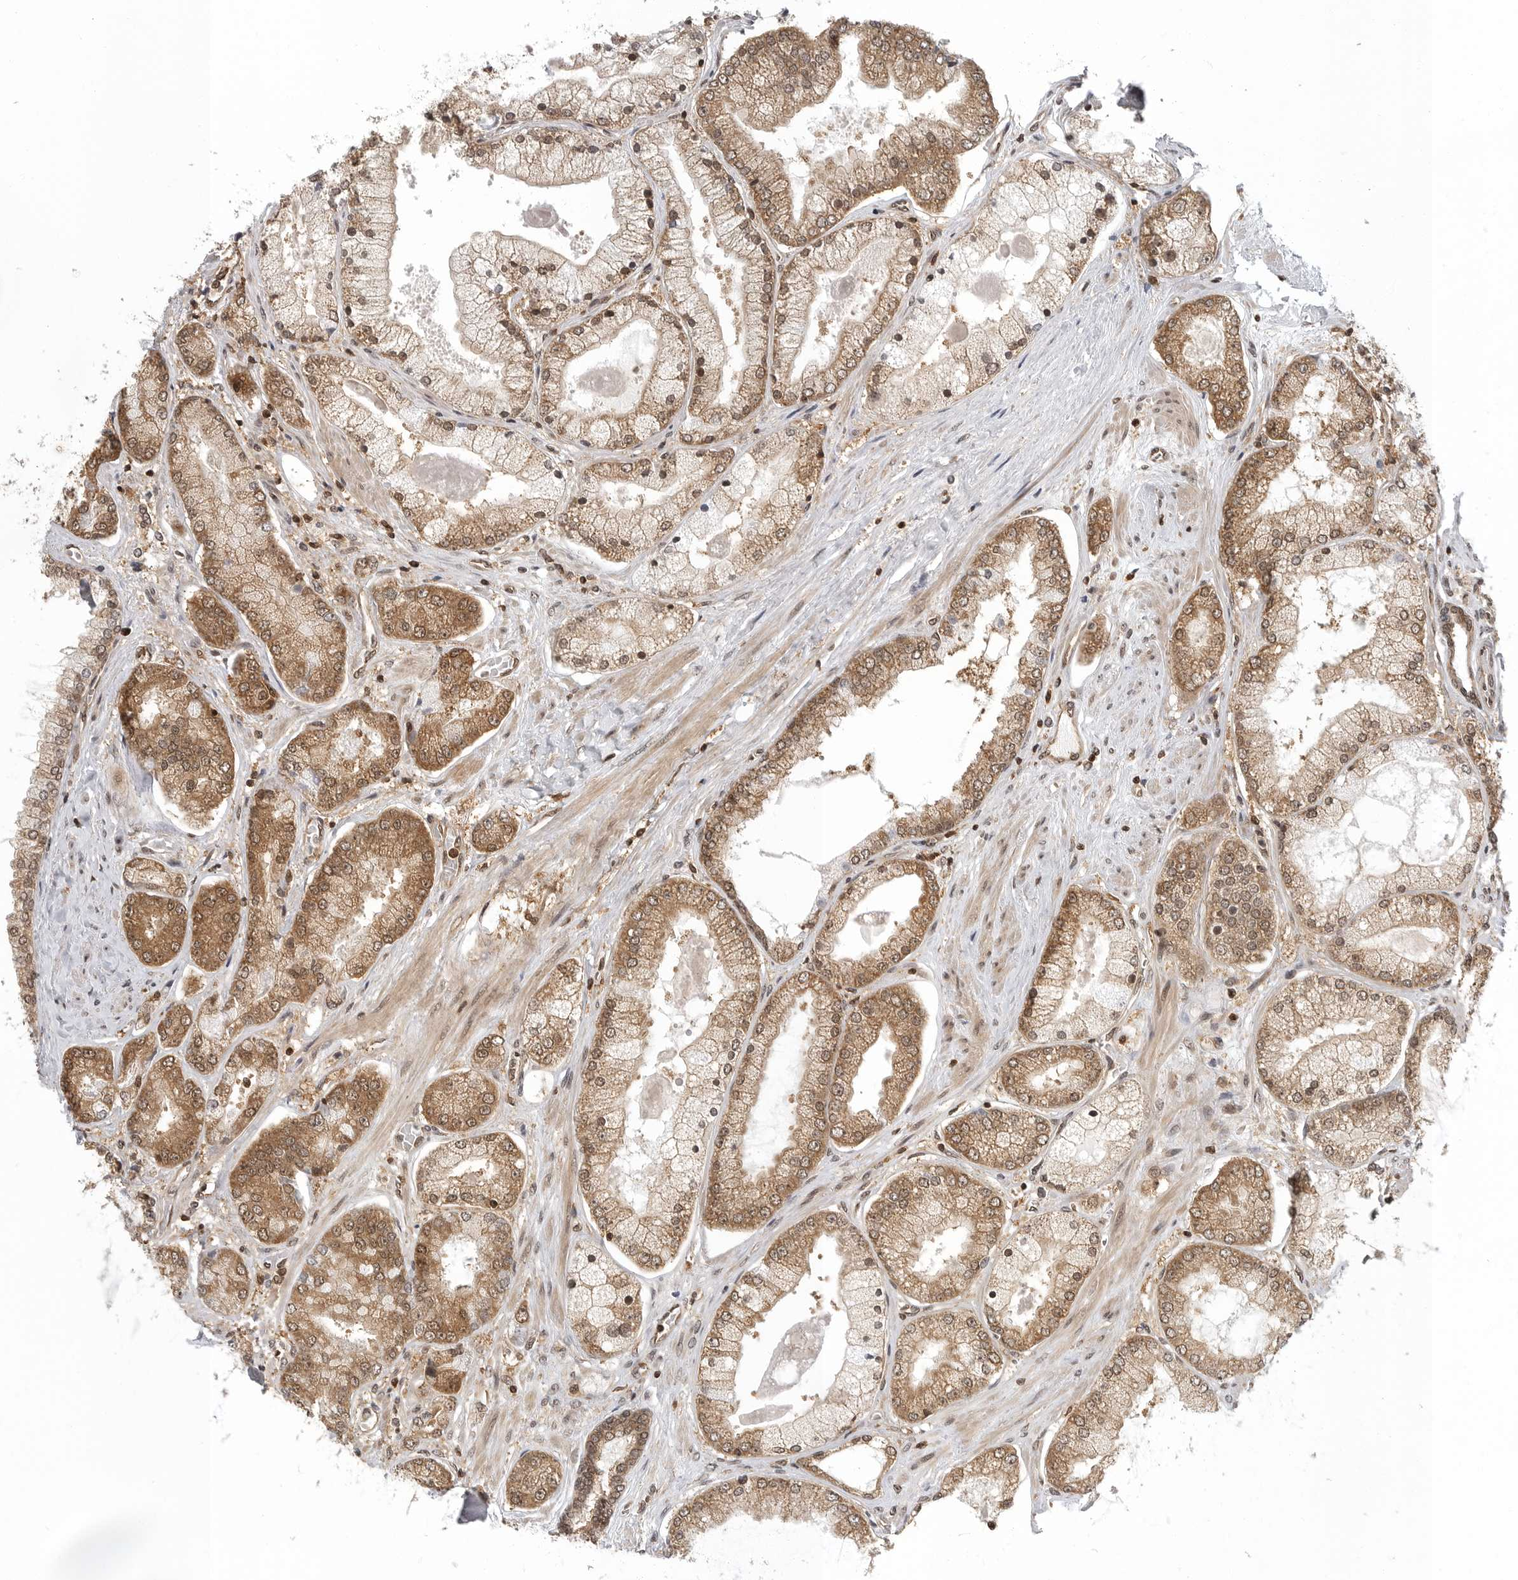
{"staining": {"intensity": "moderate", "quantity": ">75%", "location": "cytoplasmic/membranous,nuclear"}, "tissue": "prostate cancer", "cell_type": "Tumor cells", "image_type": "cancer", "snomed": [{"axis": "morphology", "description": "Adenocarcinoma, High grade"}, {"axis": "topography", "description": "Prostate"}], "caption": "Human high-grade adenocarcinoma (prostate) stained for a protein (brown) demonstrates moderate cytoplasmic/membranous and nuclear positive expression in about >75% of tumor cells.", "gene": "SZRD1", "patient": {"sex": "male", "age": 58}}